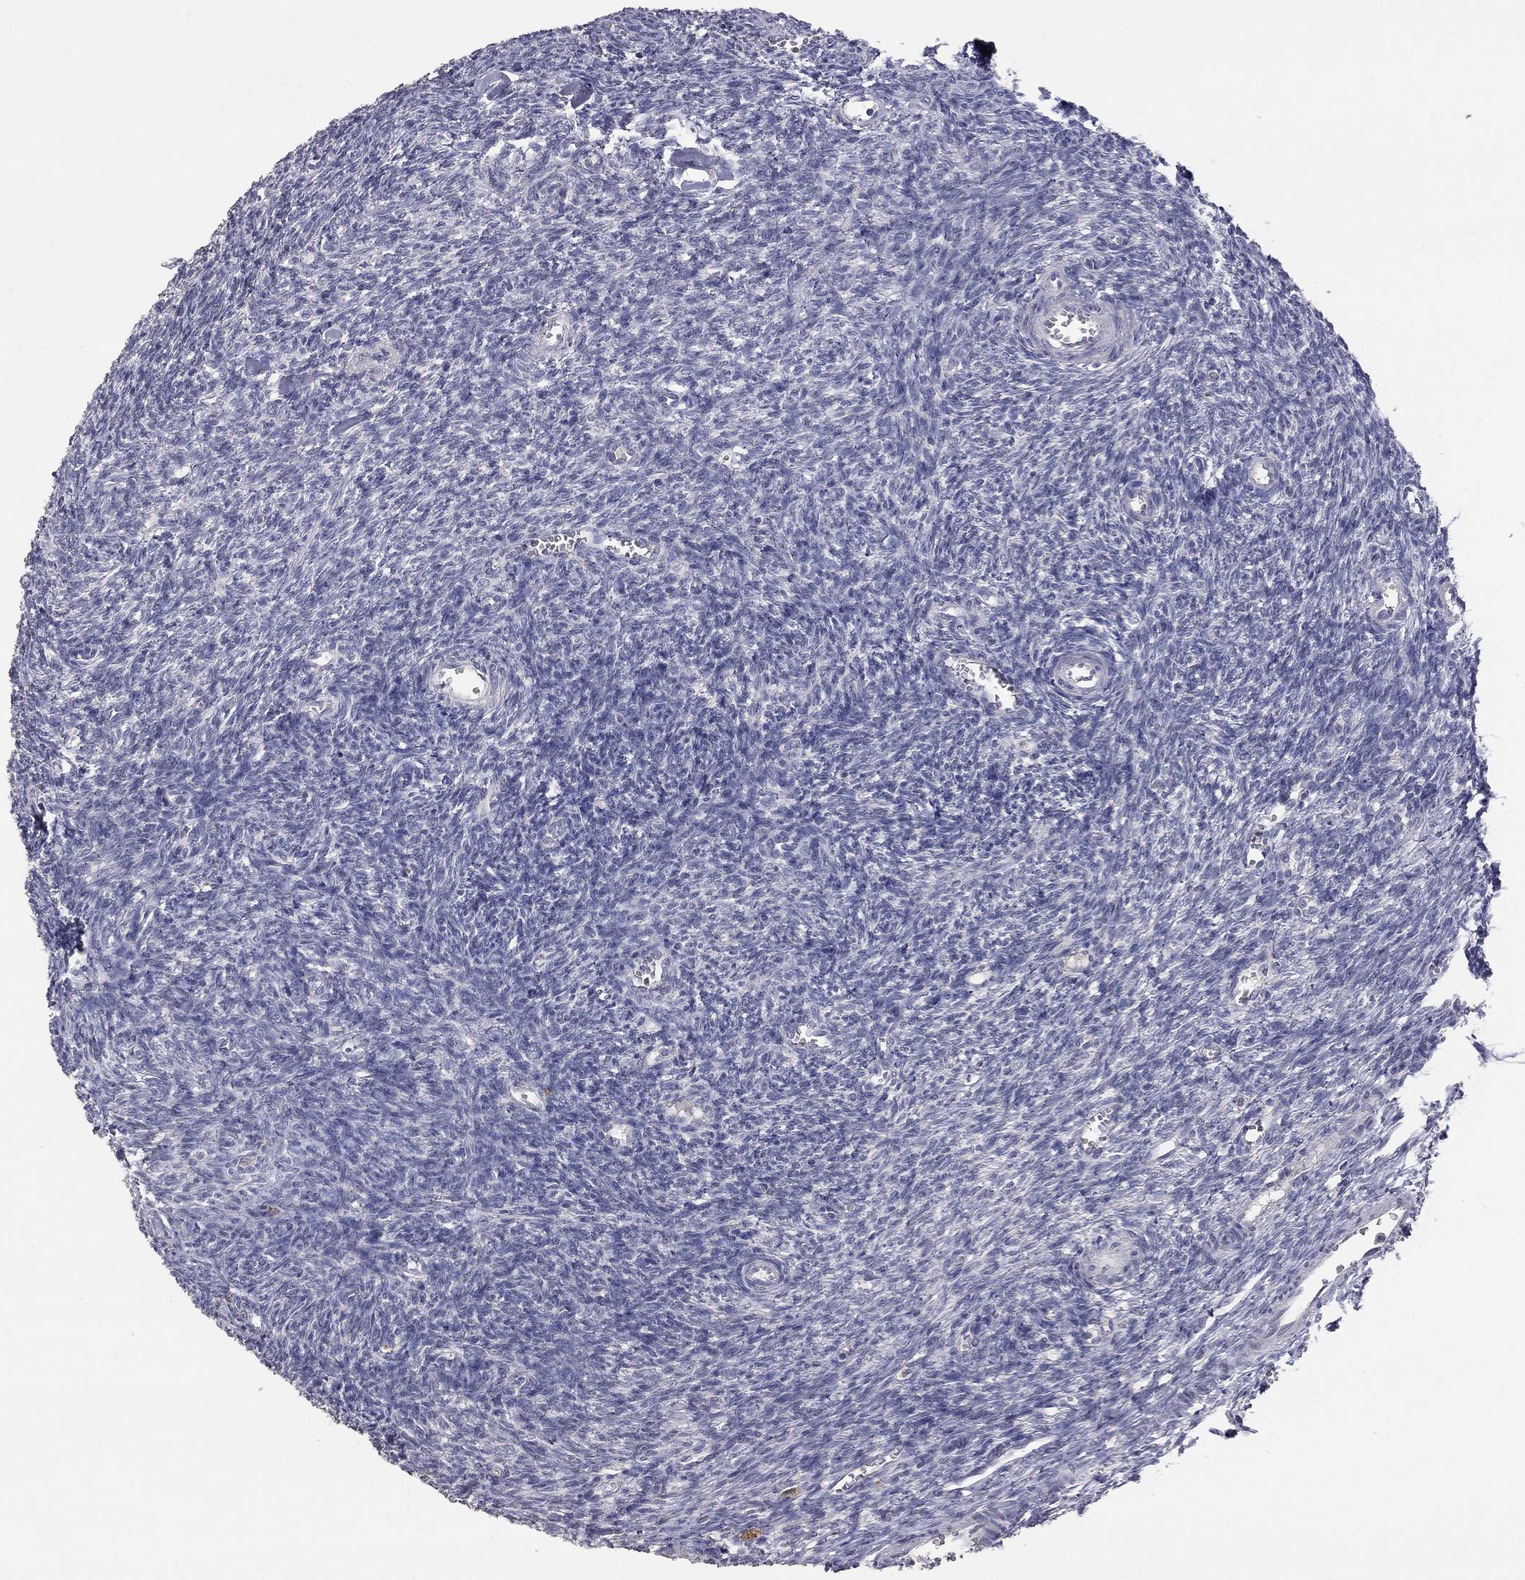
{"staining": {"intensity": "negative", "quantity": "none", "location": "none"}, "tissue": "ovary", "cell_type": "Ovarian stroma cells", "image_type": "normal", "snomed": [{"axis": "morphology", "description": "Normal tissue, NOS"}, {"axis": "topography", "description": "Ovary"}], "caption": "The histopathology image exhibits no significant expression in ovarian stroma cells of ovary. The staining was performed using DAB to visualize the protein expression in brown, while the nuclei were stained in blue with hematoxylin (Magnification: 20x).", "gene": "SYT12", "patient": {"sex": "female", "age": 27}}